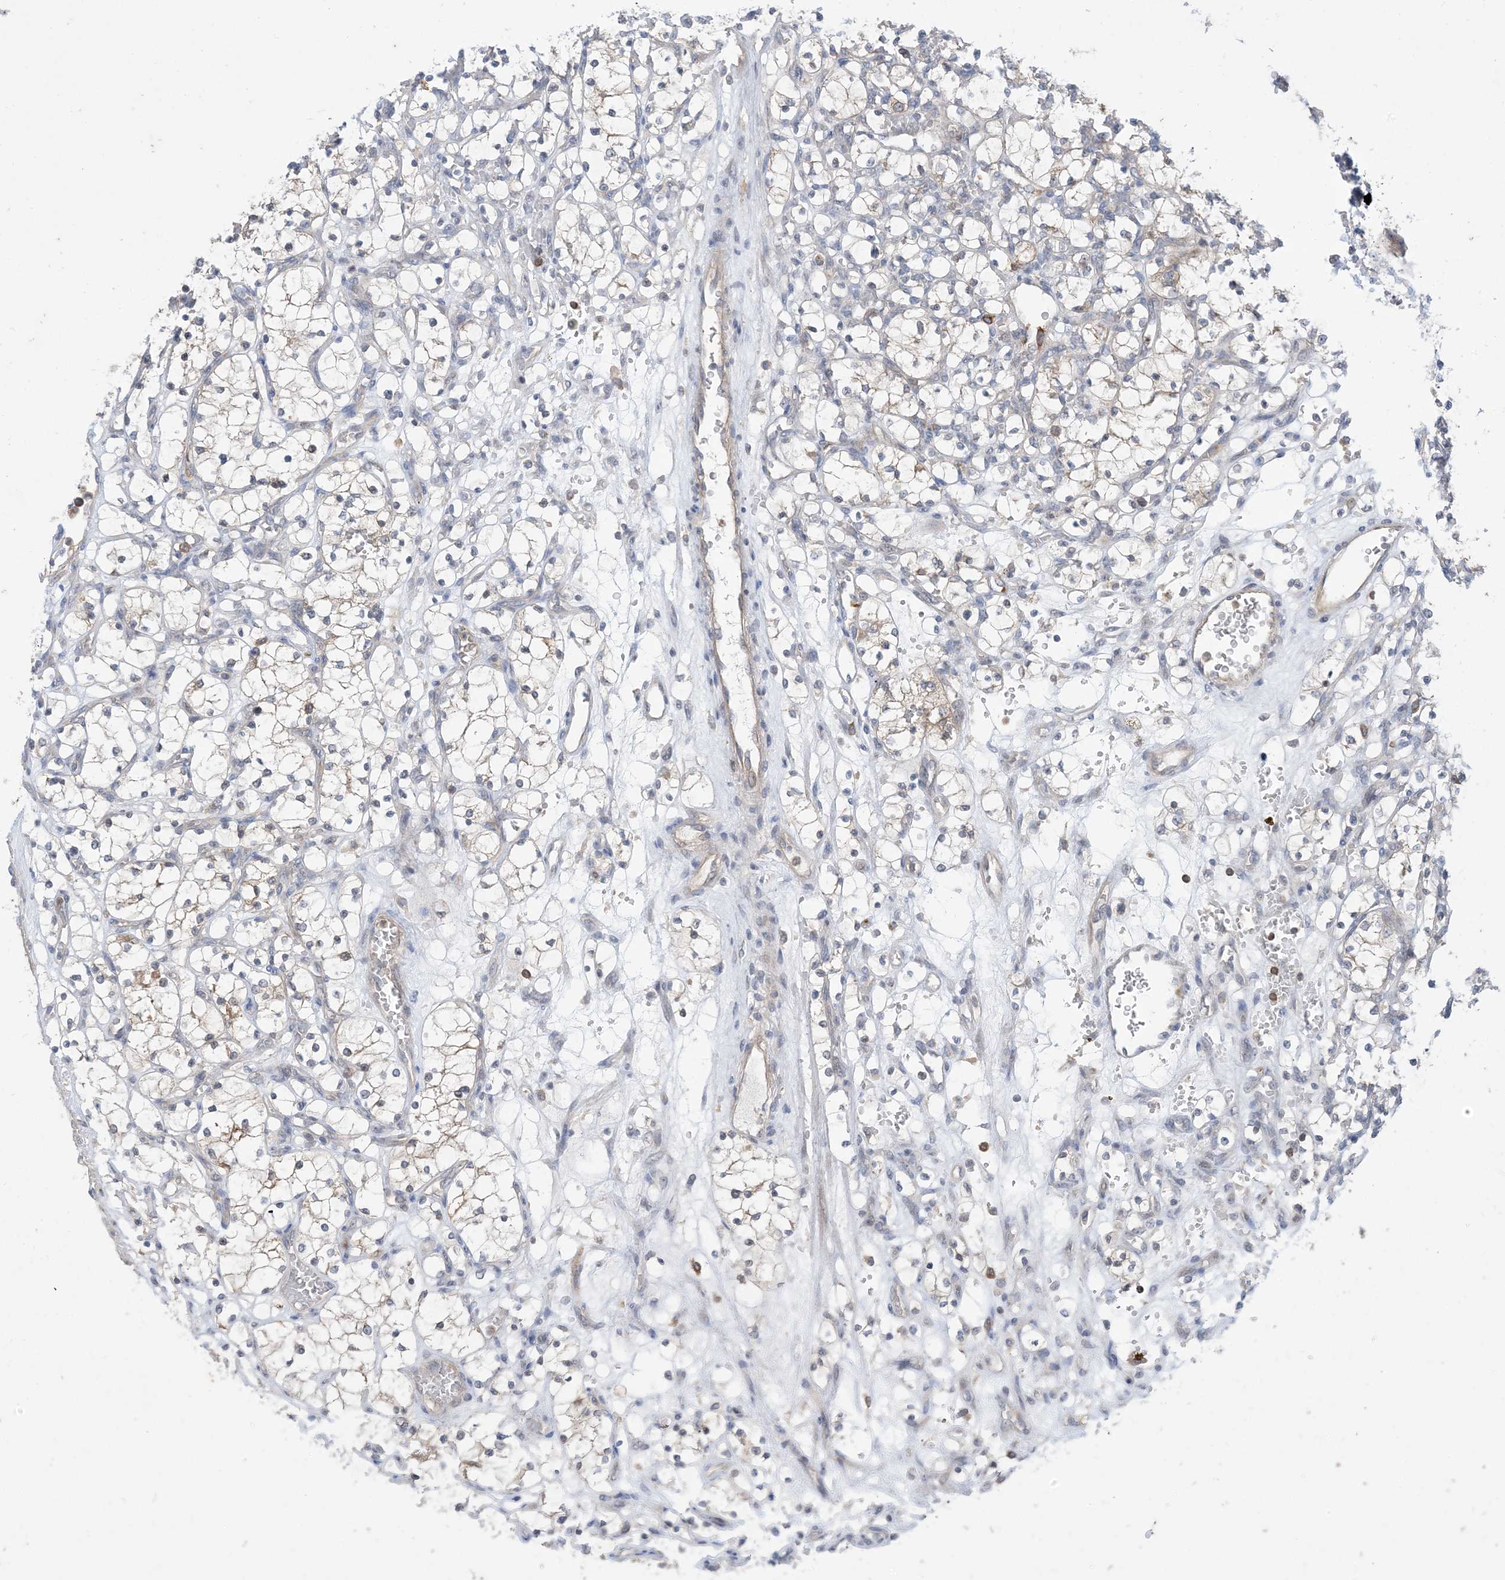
{"staining": {"intensity": "weak", "quantity": "25%-75%", "location": "cytoplasmic/membranous"}, "tissue": "renal cancer", "cell_type": "Tumor cells", "image_type": "cancer", "snomed": [{"axis": "morphology", "description": "Adenocarcinoma, NOS"}, {"axis": "topography", "description": "Kidney"}], "caption": "Approximately 25%-75% of tumor cells in human renal cancer (adenocarcinoma) display weak cytoplasmic/membranous protein staining as visualized by brown immunohistochemical staining.", "gene": "AOC1", "patient": {"sex": "female", "age": 69}}